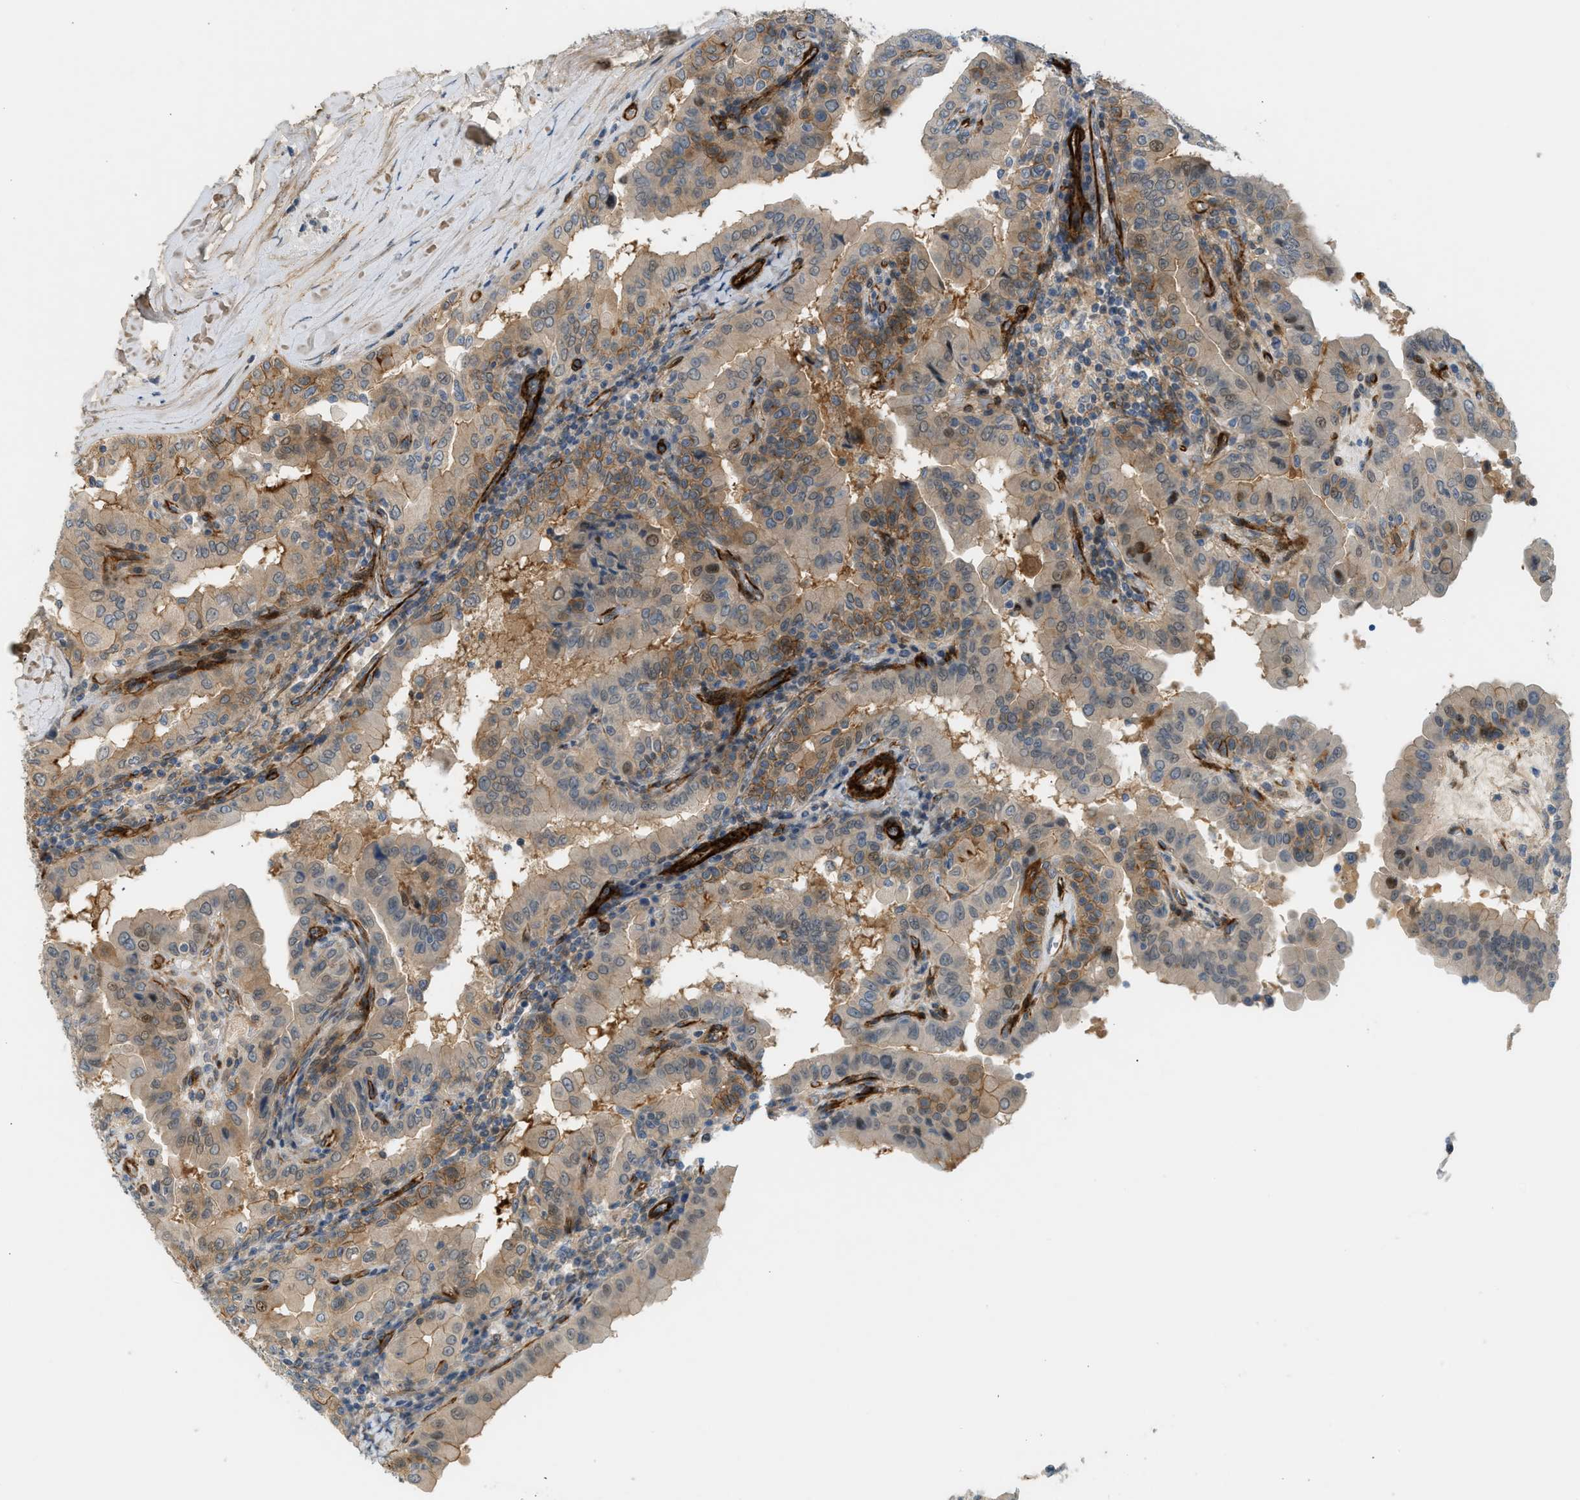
{"staining": {"intensity": "moderate", "quantity": ">75%", "location": "cytoplasmic/membranous"}, "tissue": "thyroid cancer", "cell_type": "Tumor cells", "image_type": "cancer", "snomed": [{"axis": "morphology", "description": "Papillary adenocarcinoma, NOS"}, {"axis": "topography", "description": "Thyroid gland"}], "caption": "DAB immunohistochemical staining of human thyroid papillary adenocarcinoma demonstrates moderate cytoplasmic/membranous protein positivity in about >75% of tumor cells.", "gene": "EDNRA", "patient": {"sex": "male", "age": 33}}